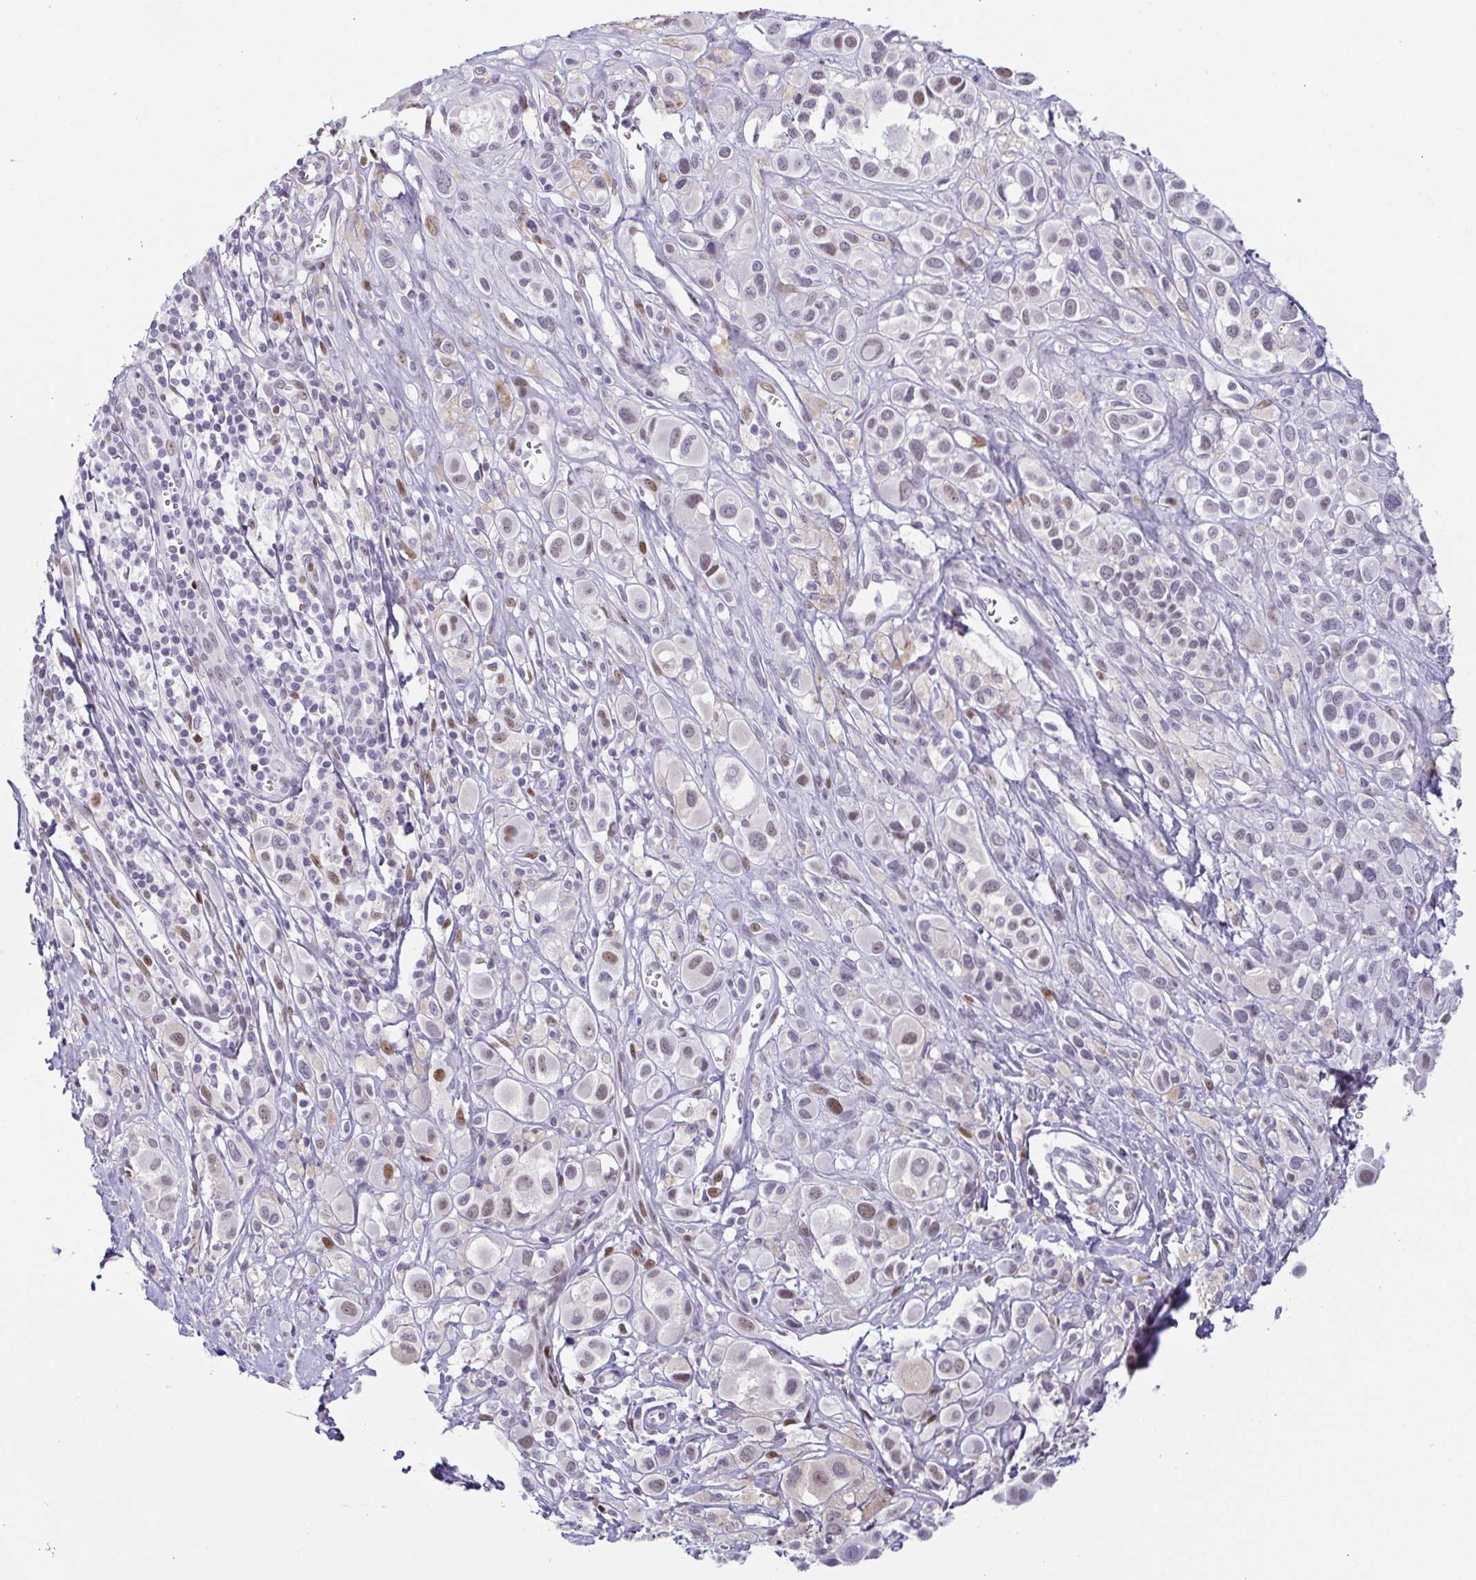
{"staining": {"intensity": "moderate", "quantity": "<25%", "location": "nuclear"}, "tissue": "melanoma", "cell_type": "Tumor cells", "image_type": "cancer", "snomed": [{"axis": "morphology", "description": "Malignant melanoma, NOS"}, {"axis": "topography", "description": "Skin"}], "caption": "Malignant melanoma stained with immunohistochemistry (IHC) displays moderate nuclear positivity in about <25% of tumor cells.", "gene": "TCF3", "patient": {"sex": "male", "age": 77}}